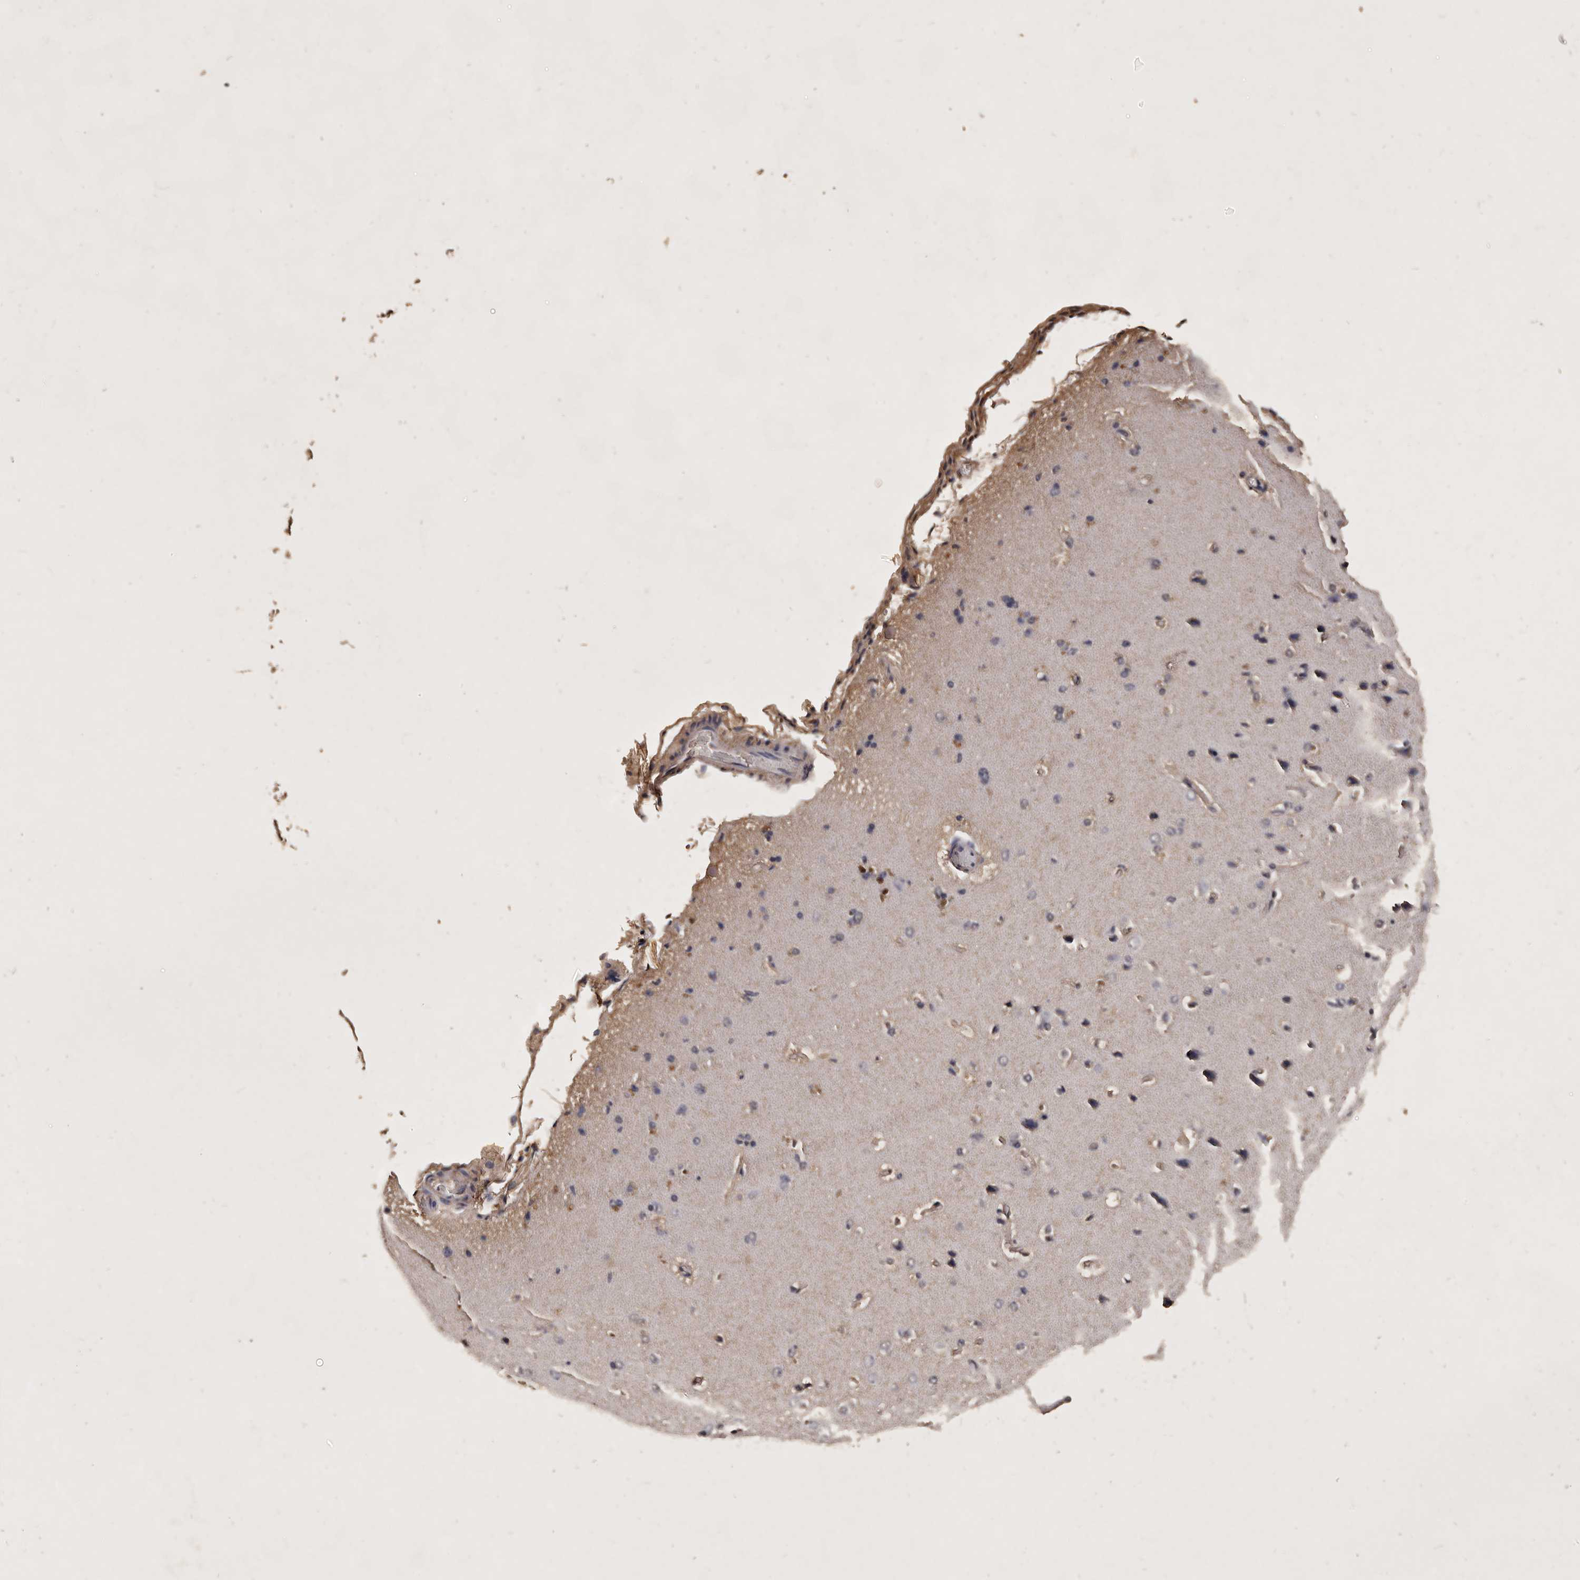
{"staining": {"intensity": "weak", "quantity": ">75%", "location": "cytoplasmic/membranous"}, "tissue": "cerebral cortex", "cell_type": "Endothelial cells", "image_type": "normal", "snomed": [{"axis": "morphology", "description": "Normal tissue, NOS"}, {"axis": "topography", "description": "Cerebral cortex"}], "caption": "Immunohistochemistry (IHC) histopathology image of unremarkable cerebral cortex stained for a protein (brown), which demonstrates low levels of weak cytoplasmic/membranous staining in about >75% of endothelial cells.", "gene": "PARS2", "patient": {"sex": "male", "age": 62}}